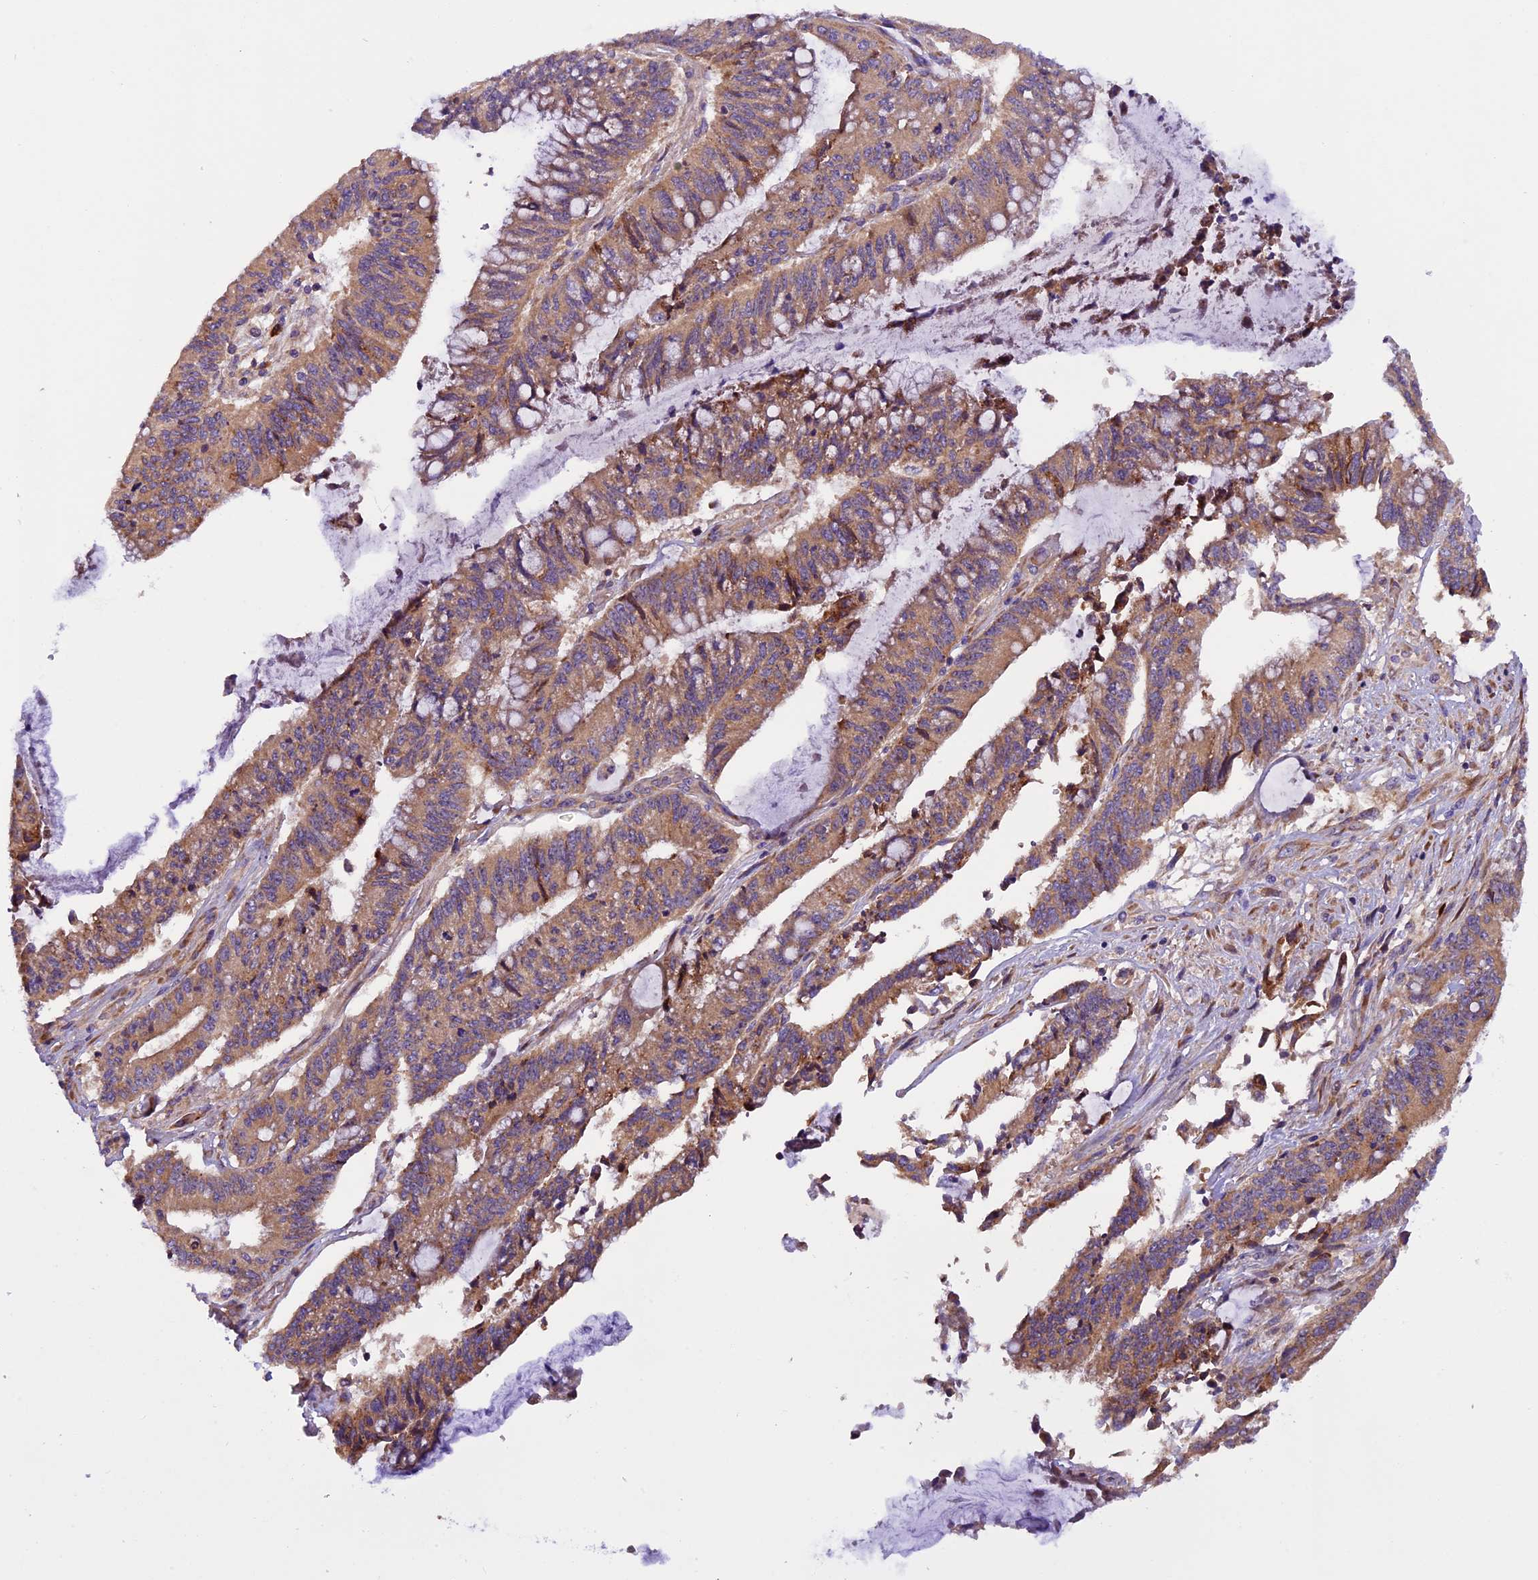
{"staining": {"intensity": "moderate", "quantity": ">75%", "location": "cytoplasmic/membranous"}, "tissue": "pancreatic cancer", "cell_type": "Tumor cells", "image_type": "cancer", "snomed": [{"axis": "morphology", "description": "Adenocarcinoma, NOS"}, {"axis": "topography", "description": "Pancreas"}], "caption": "Immunohistochemical staining of pancreatic adenocarcinoma shows moderate cytoplasmic/membranous protein staining in approximately >75% of tumor cells. The protein is shown in brown color, while the nuclei are stained blue.", "gene": "FRY", "patient": {"sex": "female", "age": 50}}